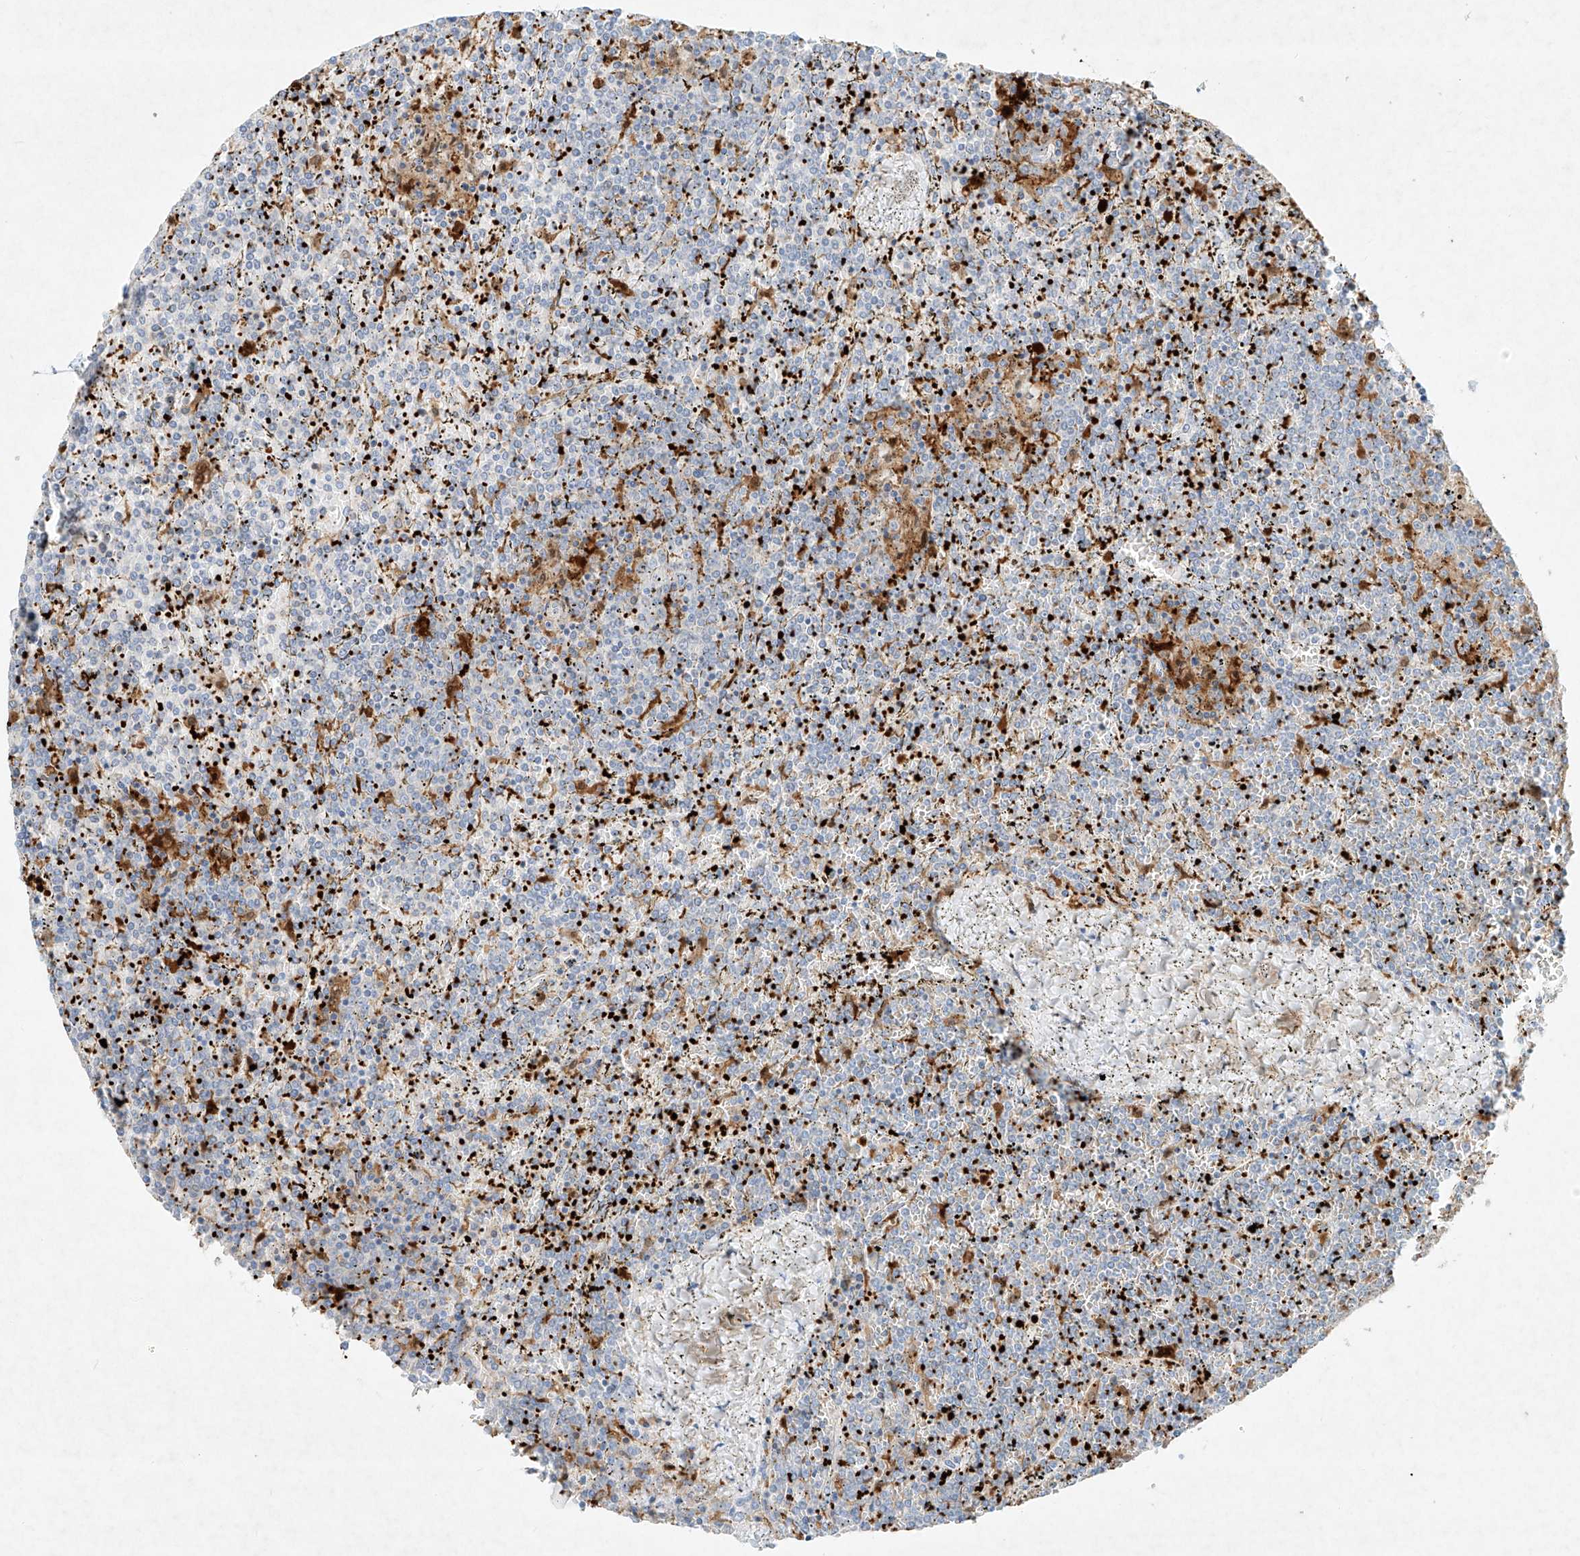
{"staining": {"intensity": "negative", "quantity": "none", "location": "none"}, "tissue": "lymphoma", "cell_type": "Tumor cells", "image_type": "cancer", "snomed": [{"axis": "morphology", "description": "Malignant lymphoma, non-Hodgkin's type, Low grade"}, {"axis": "topography", "description": "Spleen"}], "caption": "Immunohistochemistry (IHC) of low-grade malignant lymphoma, non-Hodgkin's type shows no expression in tumor cells.", "gene": "PLEK", "patient": {"sex": "female", "age": 19}}